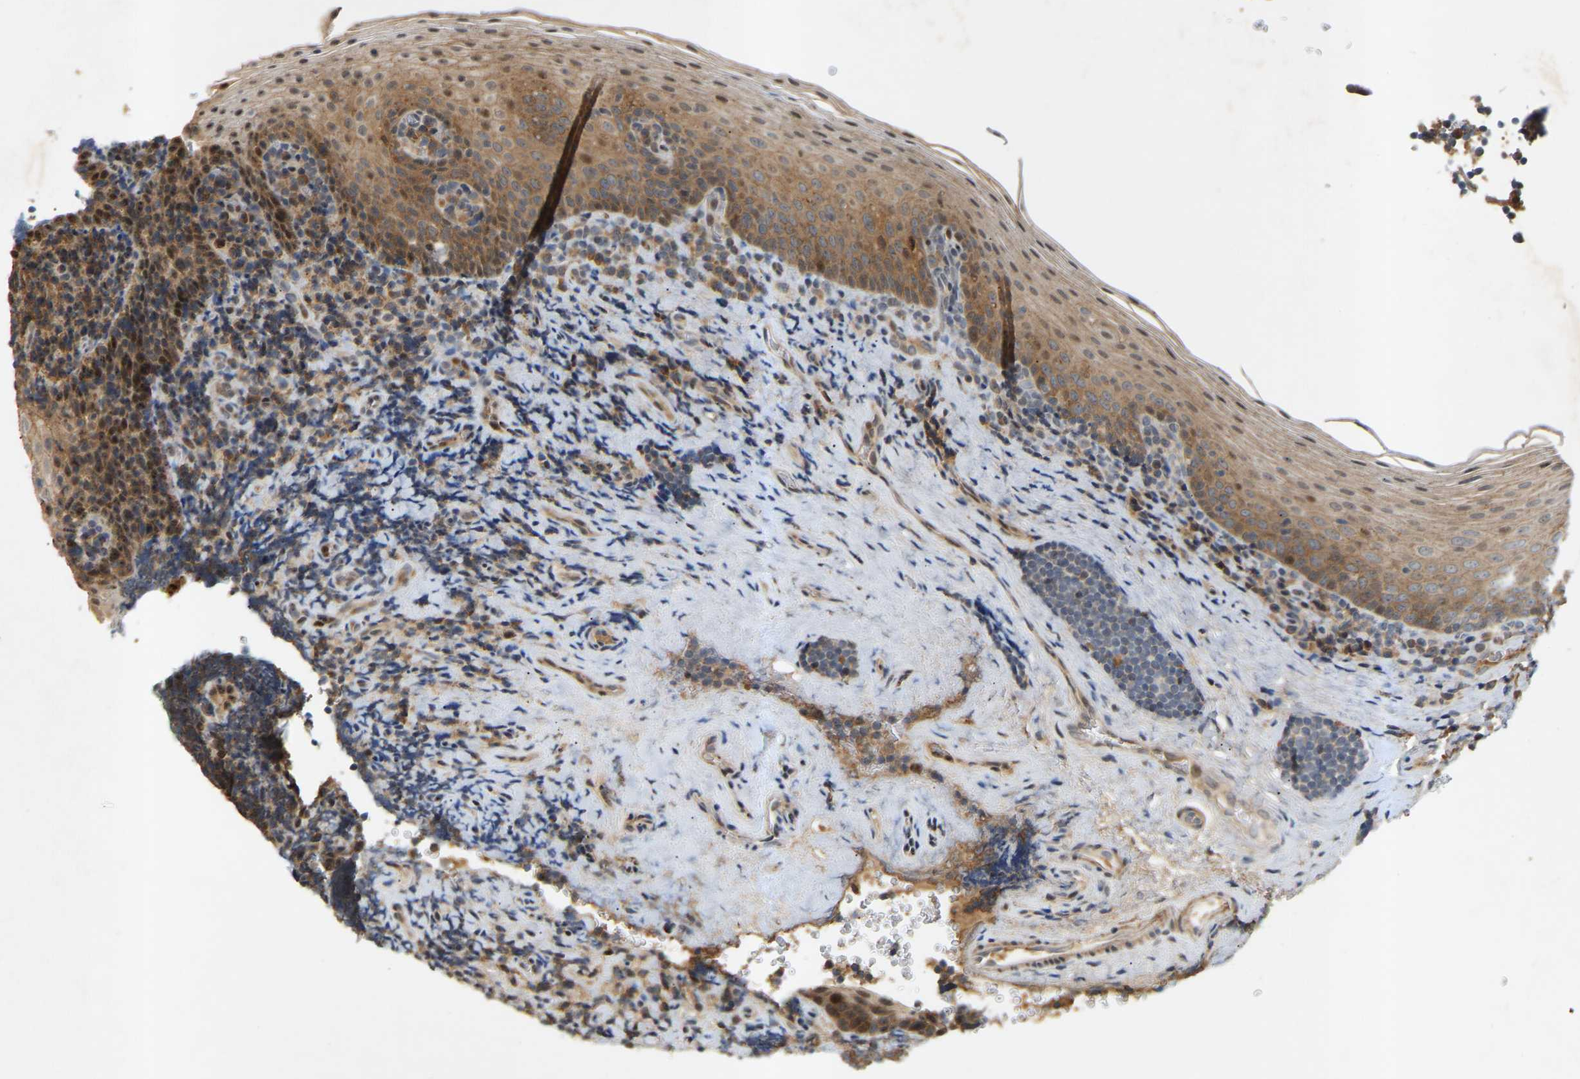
{"staining": {"intensity": "moderate", "quantity": "<25%", "location": "cytoplasmic/membranous"}, "tissue": "tonsil", "cell_type": "Germinal center cells", "image_type": "normal", "snomed": [{"axis": "morphology", "description": "Normal tissue, NOS"}, {"axis": "morphology", "description": "Inflammation, NOS"}, {"axis": "topography", "description": "Tonsil"}], "caption": "Brown immunohistochemical staining in unremarkable human tonsil displays moderate cytoplasmic/membranous staining in about <25% of germinal center cells.", "gene": "ATP5MF", "patient": {"sex": "female", "age": 31}}